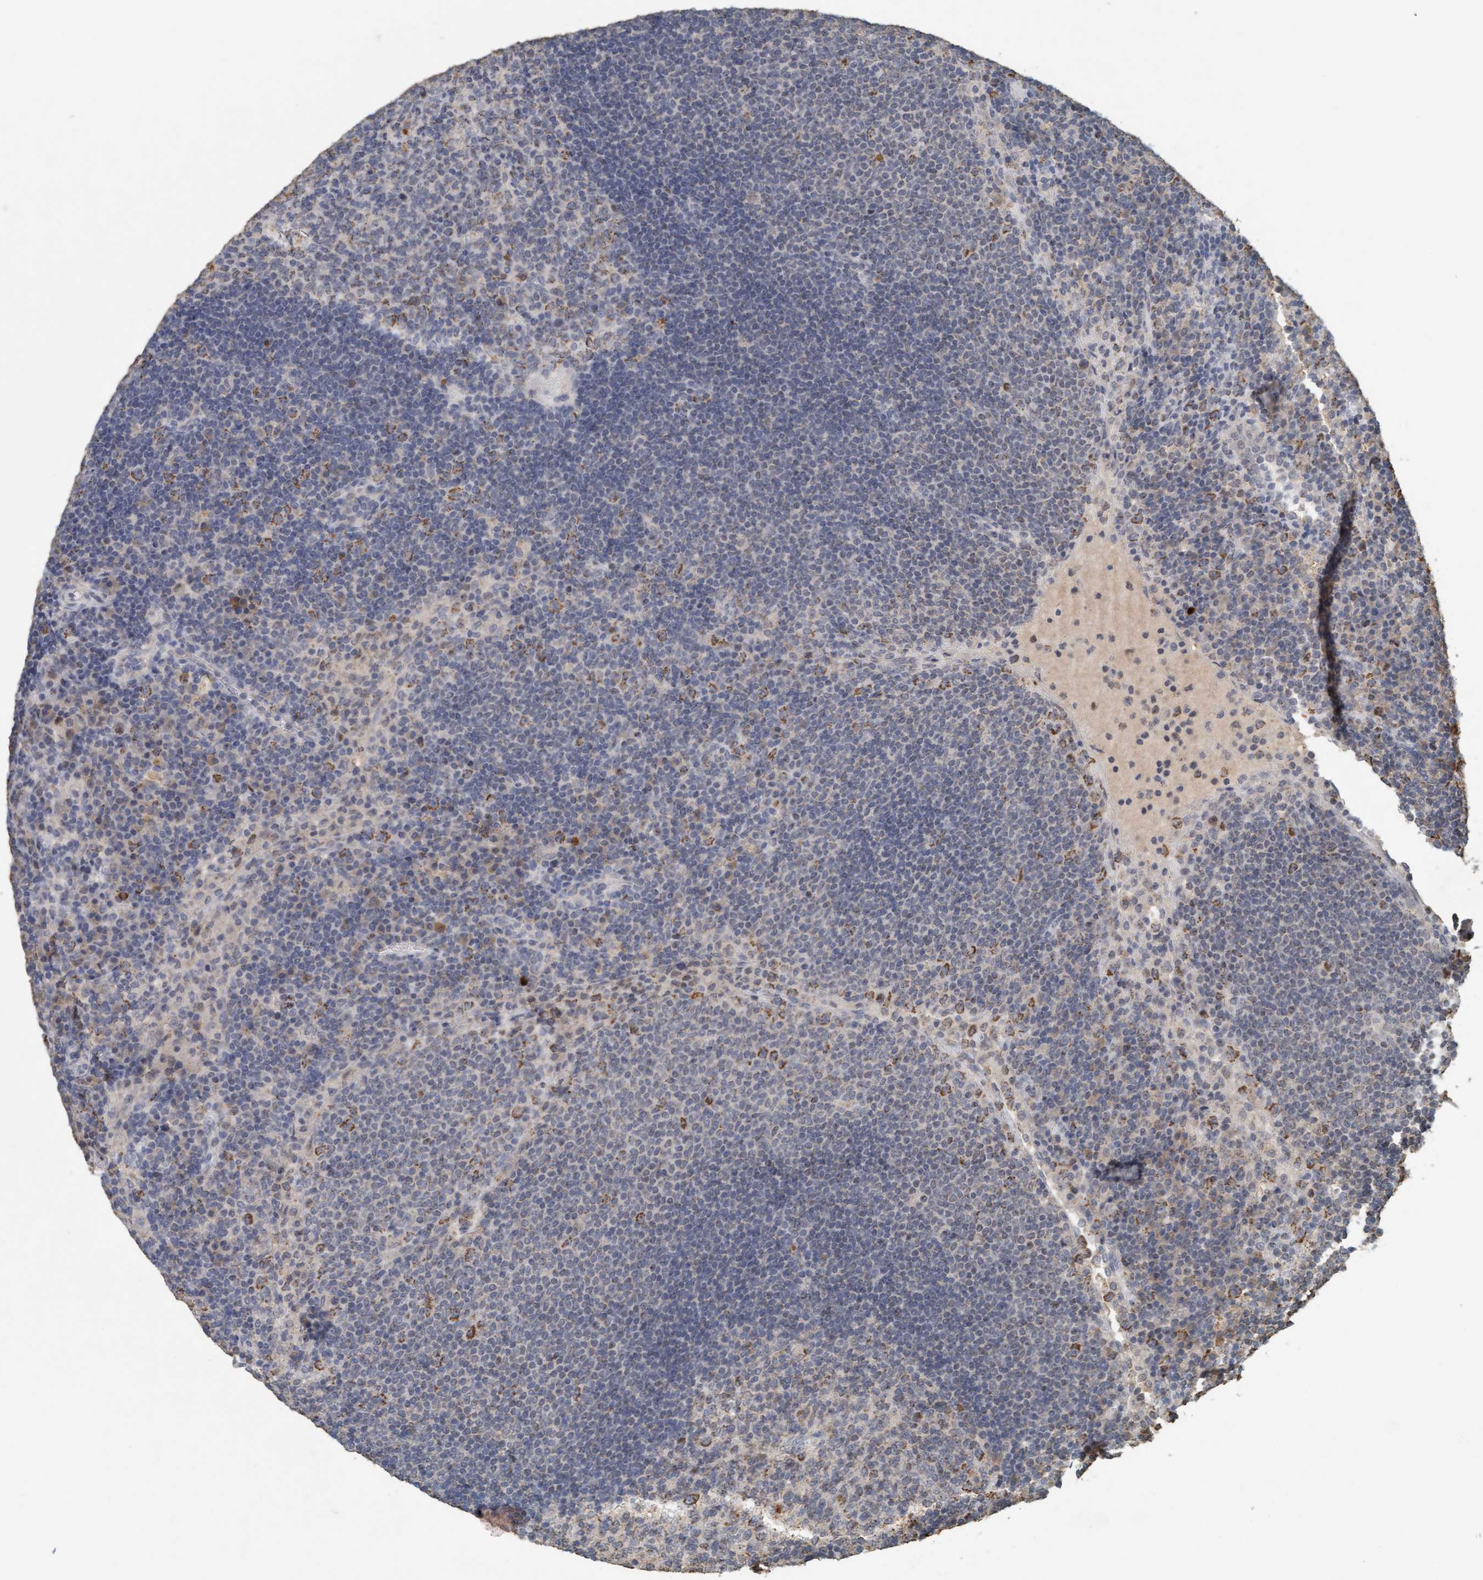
{"staining": {"intensity": "moderate", "quantity": "<25%", "location": "cytoplasmic/membranous"}, "tissue": "lymph node", "cell_type": "Germinal center cells", "image_type": "normal", "snomed": [{"axis": "morphology", "description": "Normal tissue, NOS"}, {"axis": "topography", "description": "Lymph node"}], "caption": "A brown stain shows moderate cytoplasmic/membranous staining of a protein in germinal center cells of benign lymph node.", "gene": "VSIG8", "patient": {"sex": "female", "age": 53}}